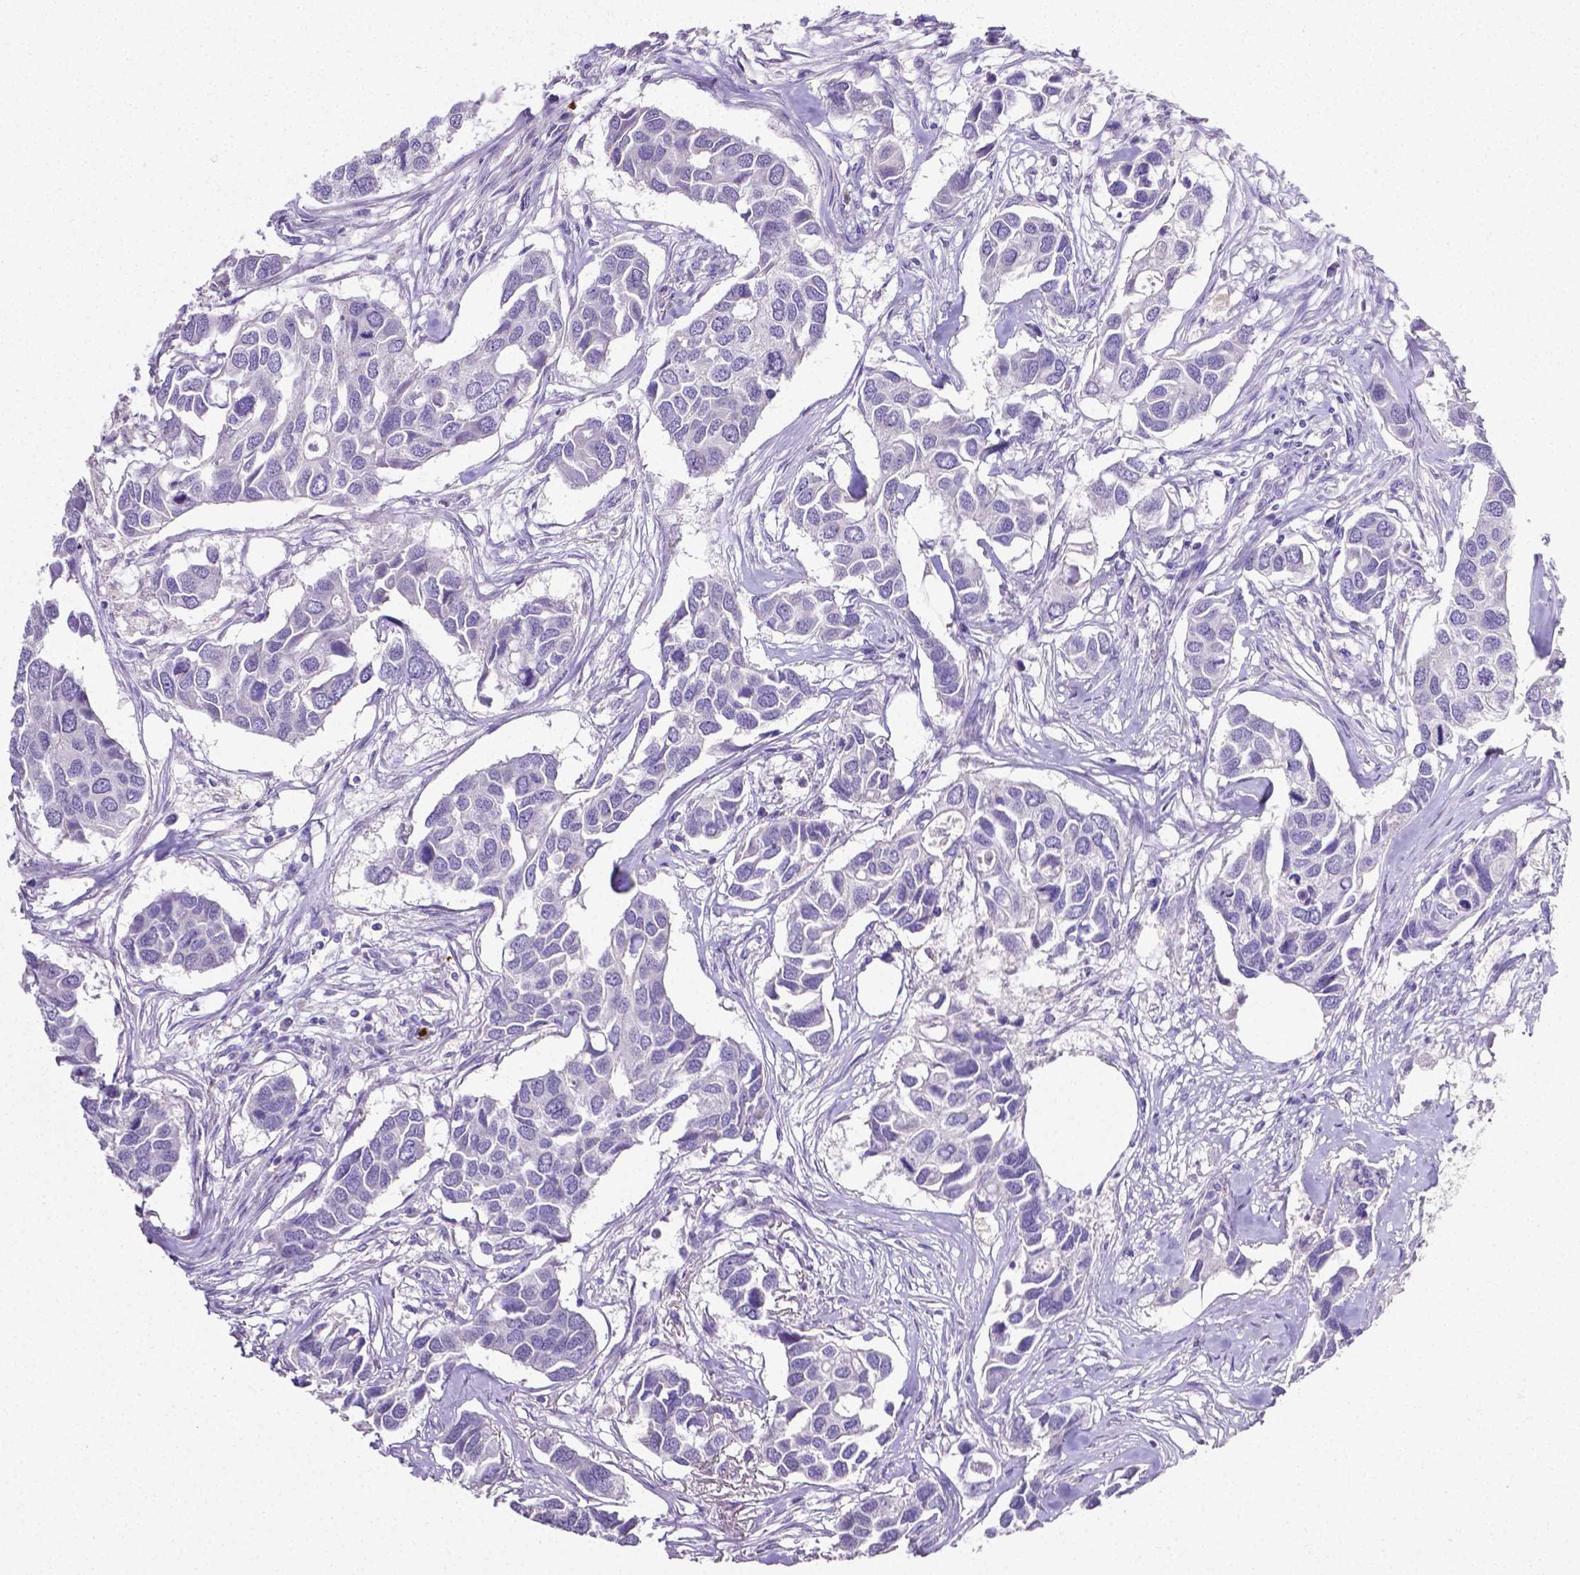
{"staining": {"intensity": "negative", "quantity": "none", "location": "none"}, "tissue": "breast cancer", "cell_type": "Tumor cells", "image_type": "cancer", "snomed": [{"axis": "morphology", "description": "Duct carcinoma"}, {"axis": "topography", "description": "Breast"}], "caption": "Photomicrograph shows no protein staining in tumor cells of breast cancer tissue.", "gene": "MMP9", "patient": {"sex": "female", "age": 83}}